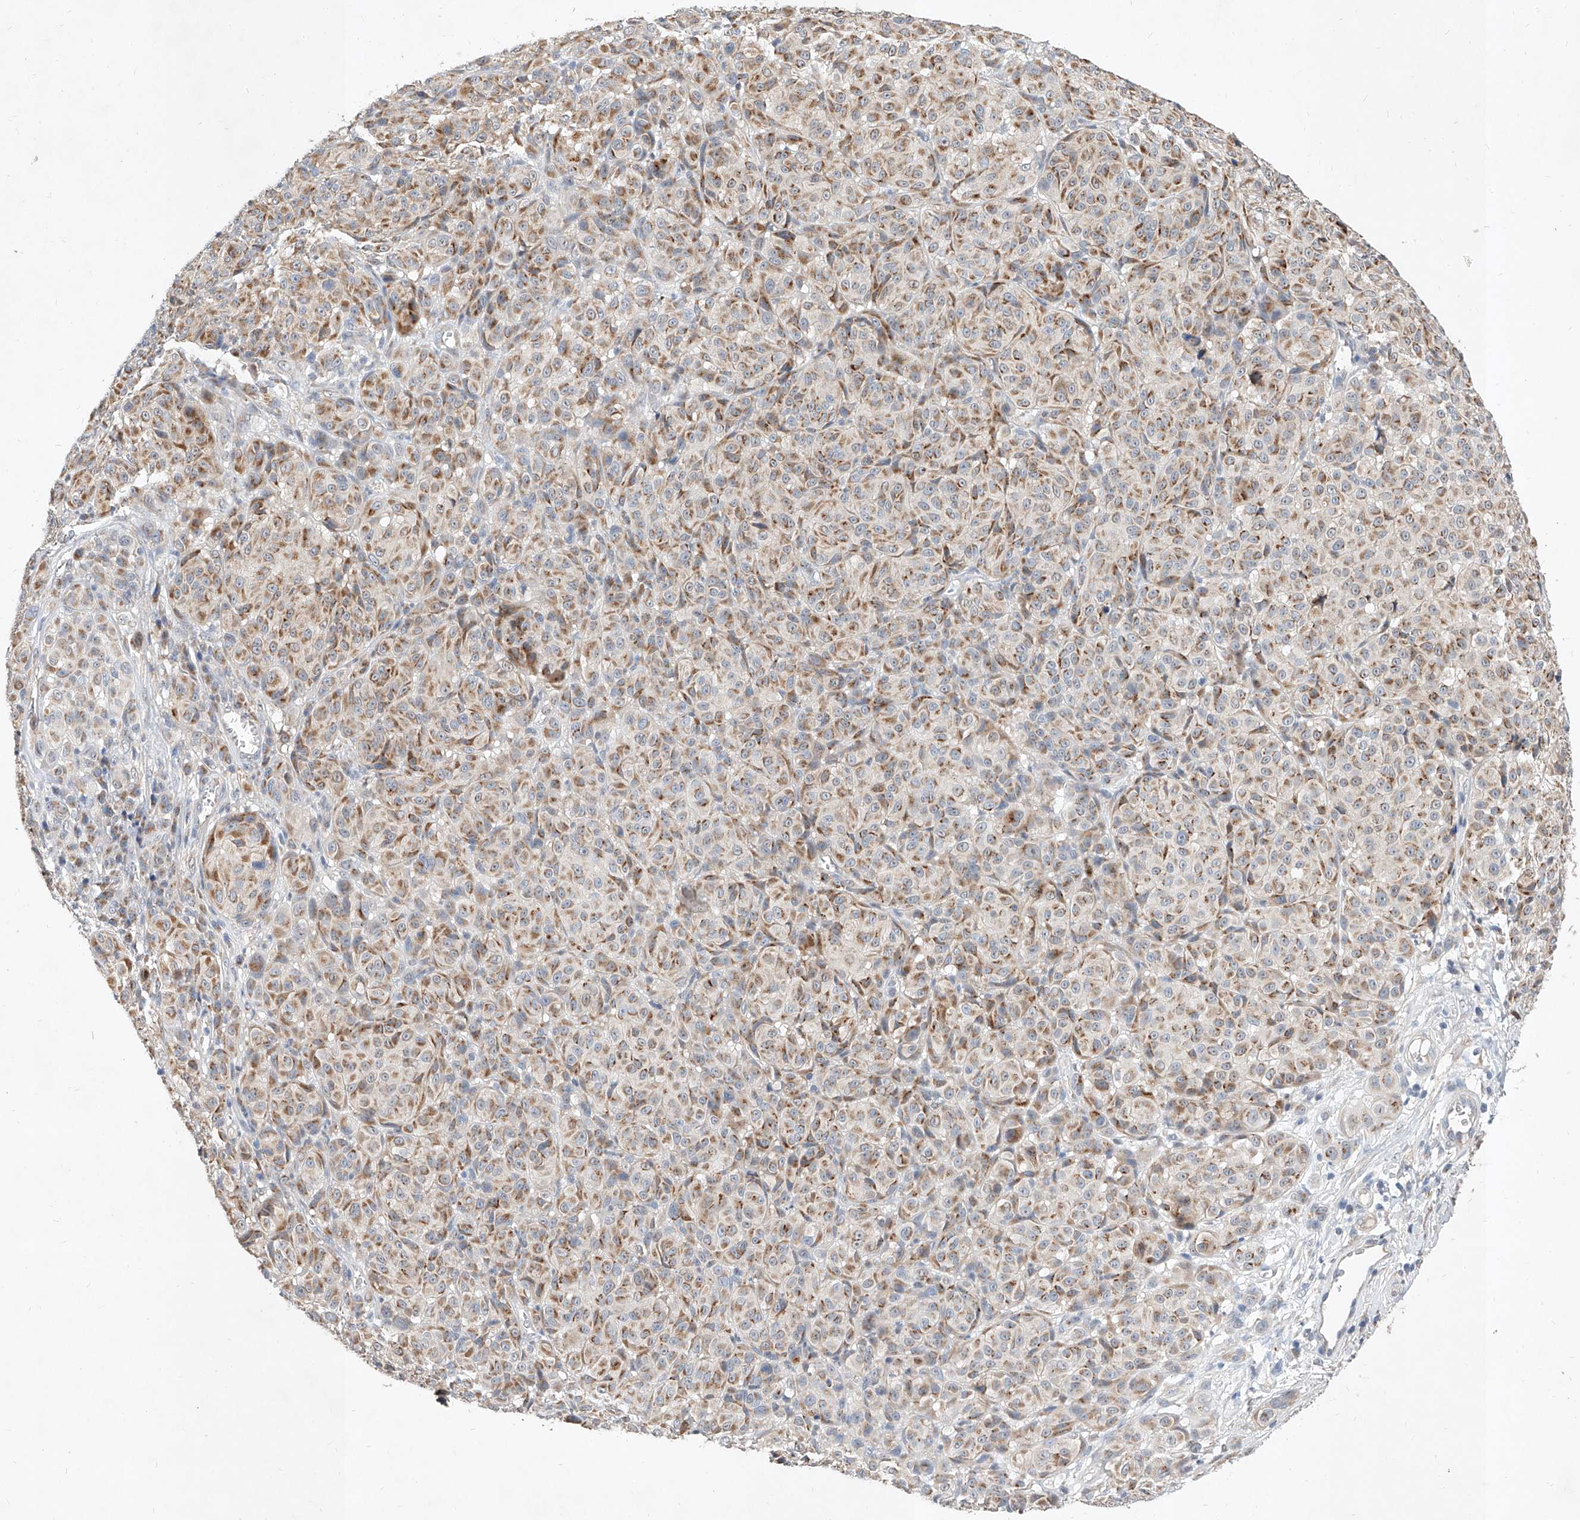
{"staining": {"intensity": "moderate", "quantity": ">75%", "location": "cytoplasmic/membranous"}, "tissue": "melanoma", "cell_type": "Tumor cells", "image_type": "cancer", "snomed": [{"axis": "morphology", "description": "Malignant melanoma, NOS"}, {"axis": "topography", "description": "Skin"}], "caption": "A medium amount of moderate cytoplasmic/membranous positivity is seen in approximately >75% of tumor cells in melanoma tissue.", "gene": "MFSD4B", "patient": {"sex": "male", "age": 73}}